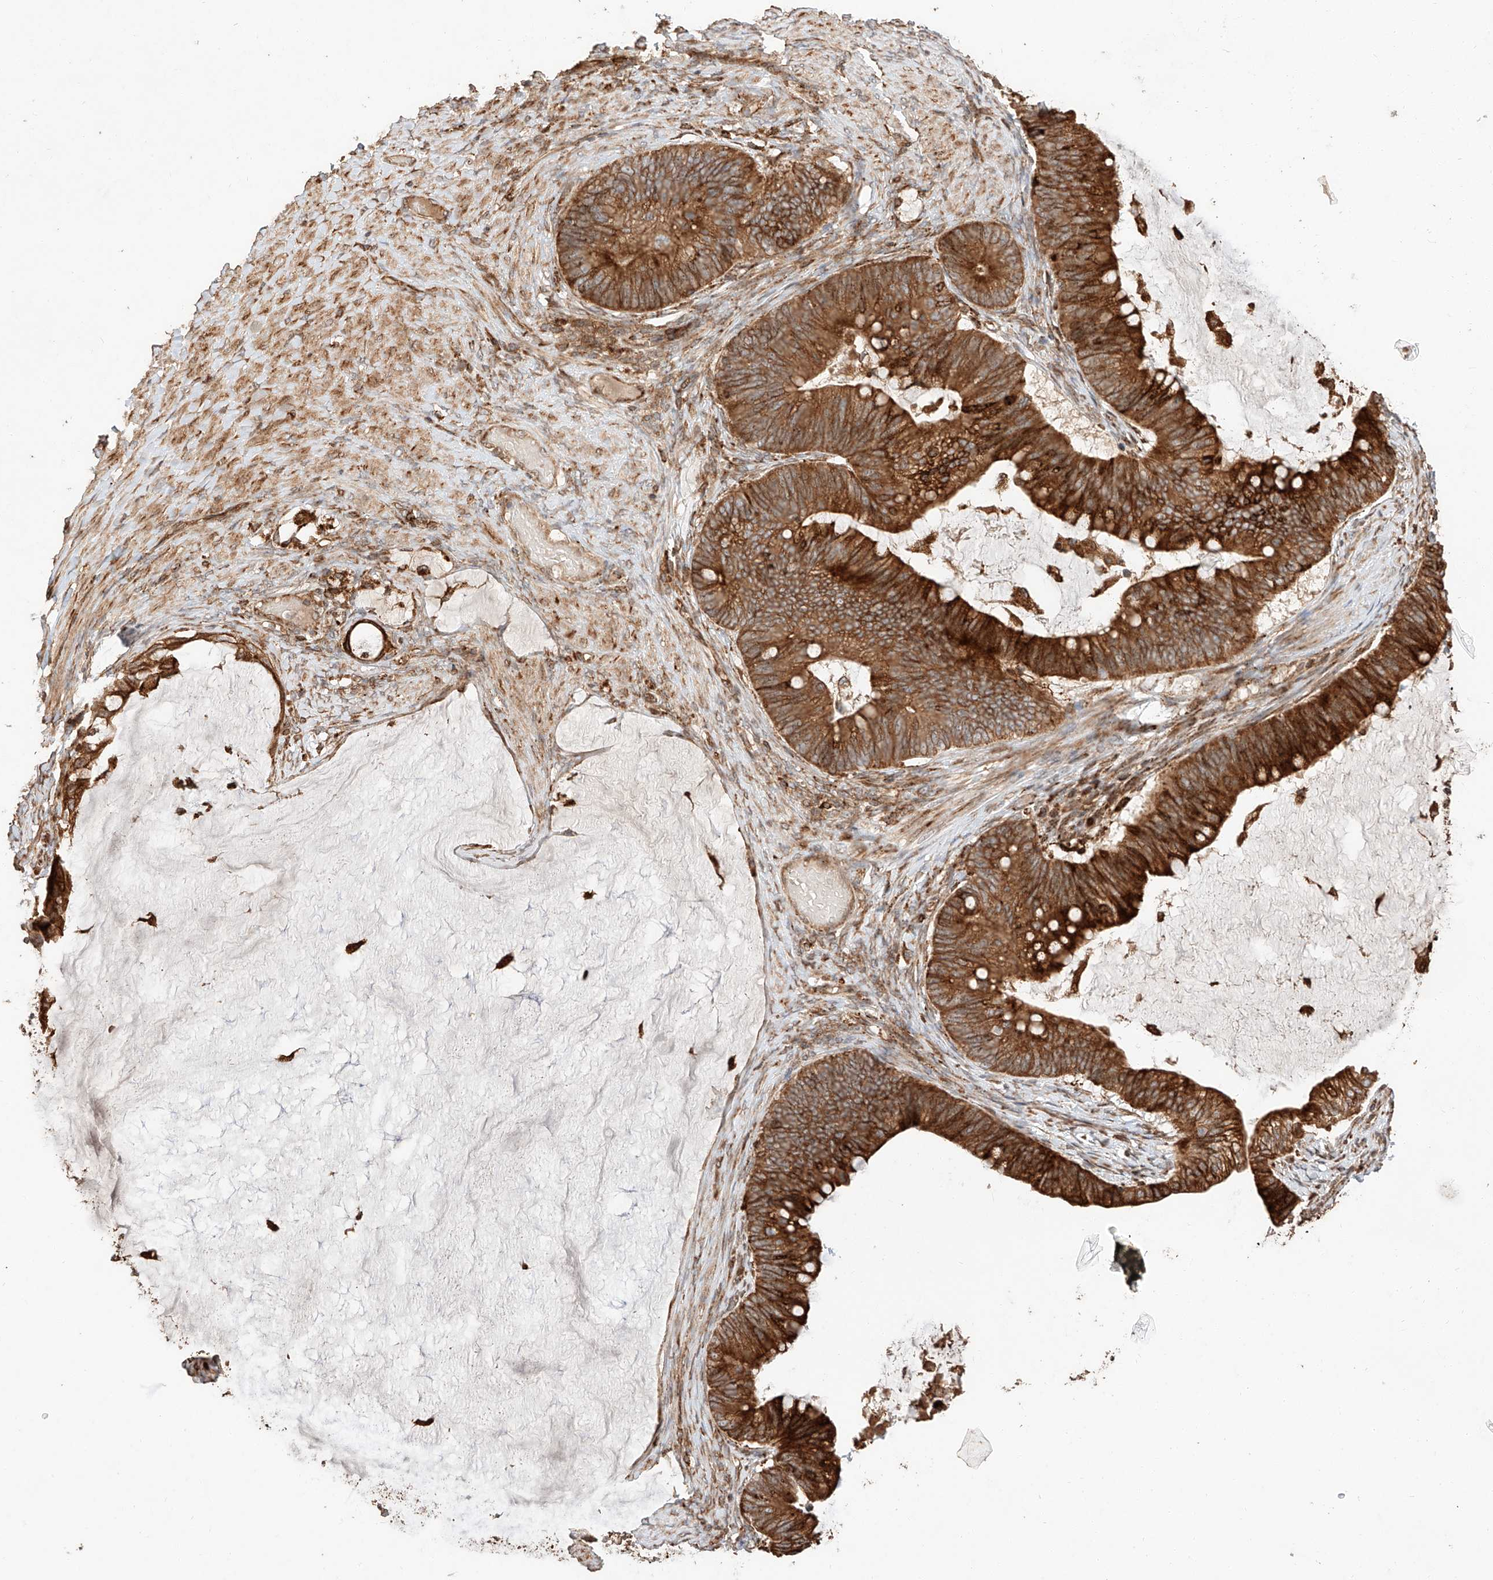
{"staining": {"intensity": "strong", "quantity": ">75%", "location": "cytoplasmic/membranous"}, "tissue": "ovarian cancer", "cell_type": "Tumor cells", "image_type": "cancer", "snomed": [{"axis": "morphology", "description": "Cystadenocarcinoma, mucinous, NOS"}, {"axis": "topography", "description": "Ovary"}], "caption": "Immunohistochemical staining of ovarian cancer (mucinous cystadenocarcinoma) displays high levels of strong cytoplasmic/membranous expression in approximately >75% of tumor cells.", "gene": "ZNF84", "patient": {"sex": "female", "age": 61}}